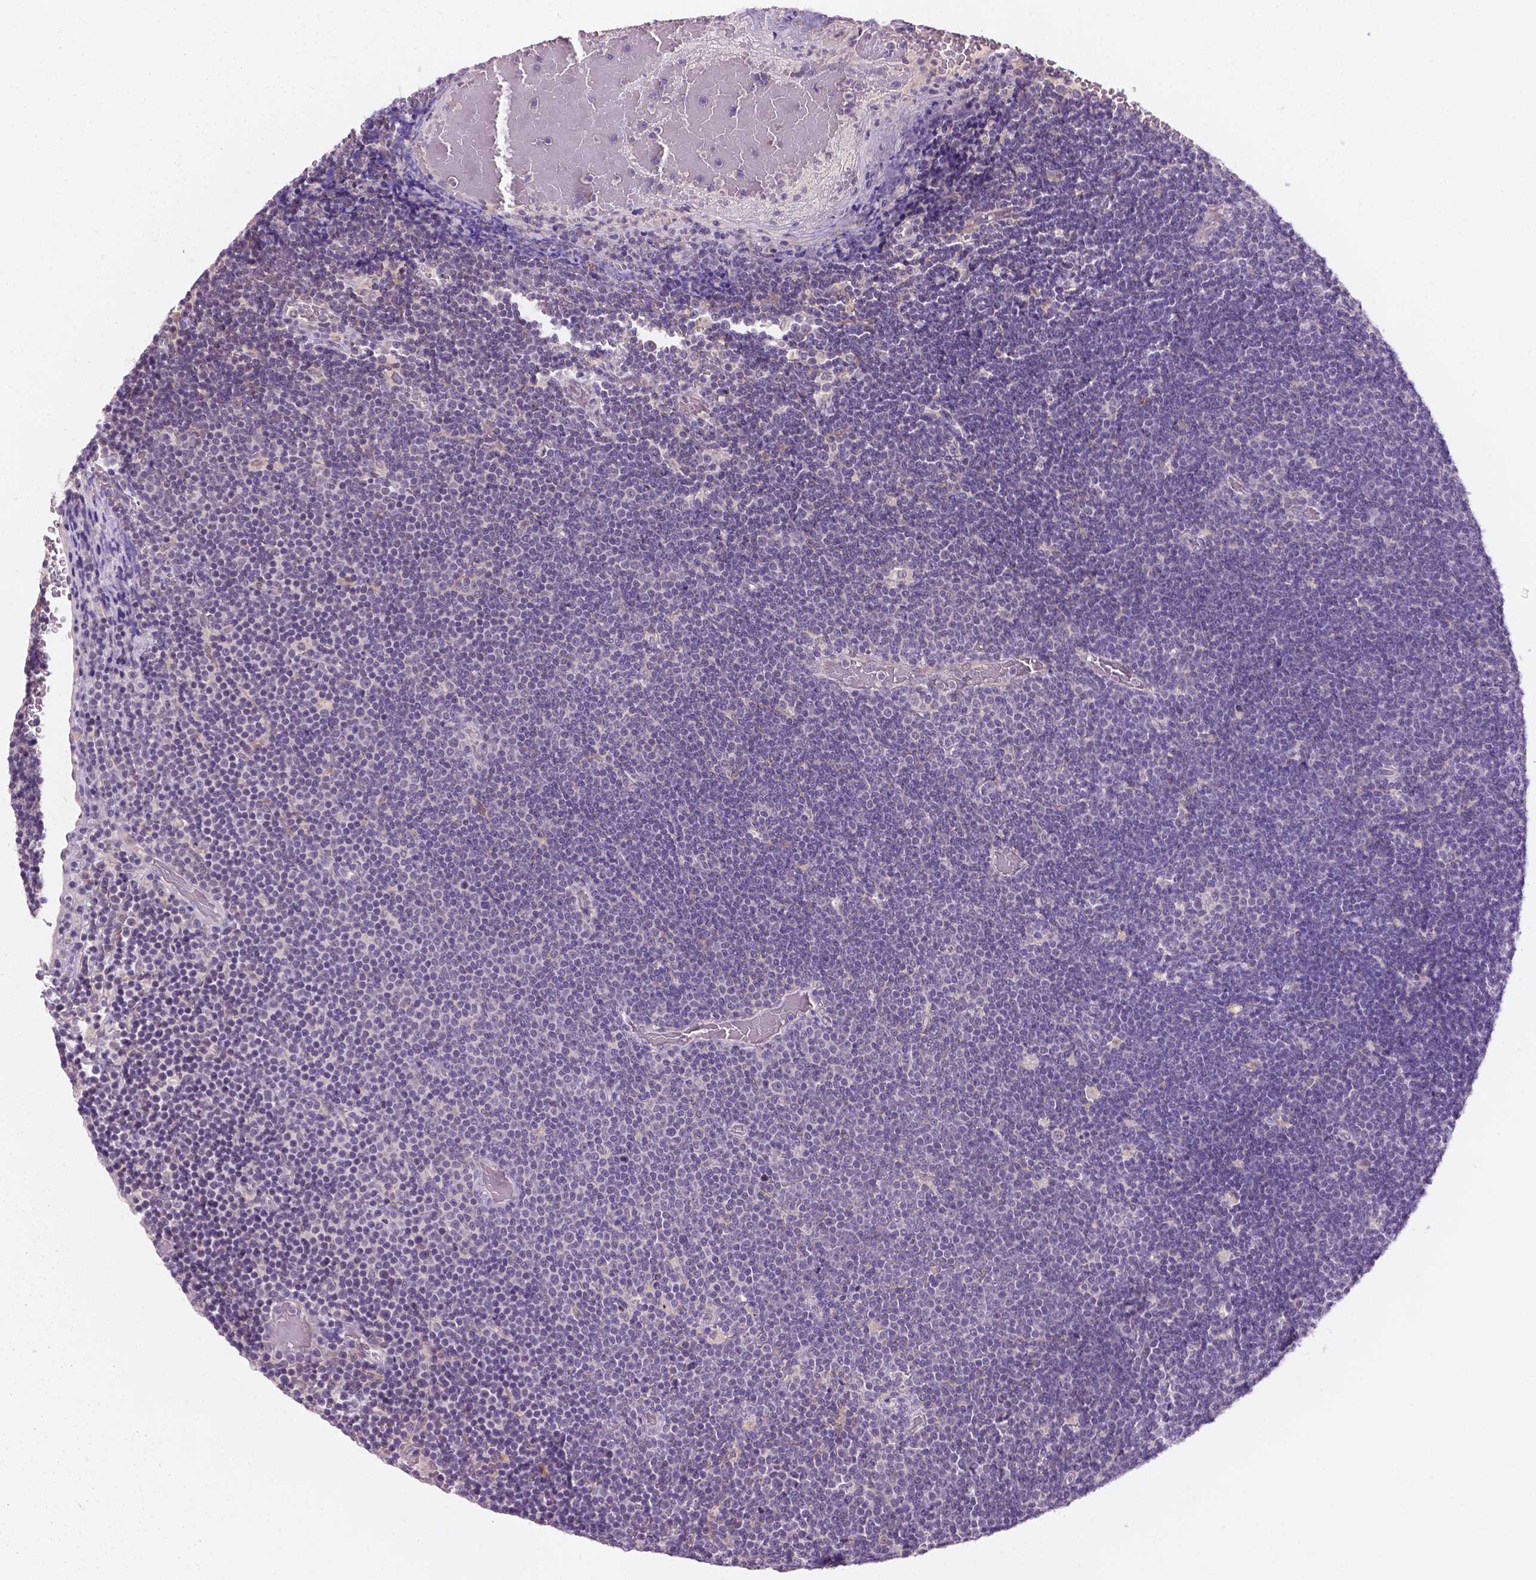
{"staining": {"intensity": "negative", "quantity": "none", "location": "none"}, "tissue": "lymphoma", "cell_type": "Tumor cells", "image_type": "cancer", "snomed": [{"axis": "morphology", "description": "Malignant lymphoma, non-Hodgkin's type, Low grade"}, {"axis": "topography", "description": "Brain"}], "caption": "Protein analysis of malignant lymphoma, non-Hodgkin's type (low-grade) shows no significant expression in tumor cells.", "gene": "GXYLT2", "patient": {"sex": "female", "age": 66}}